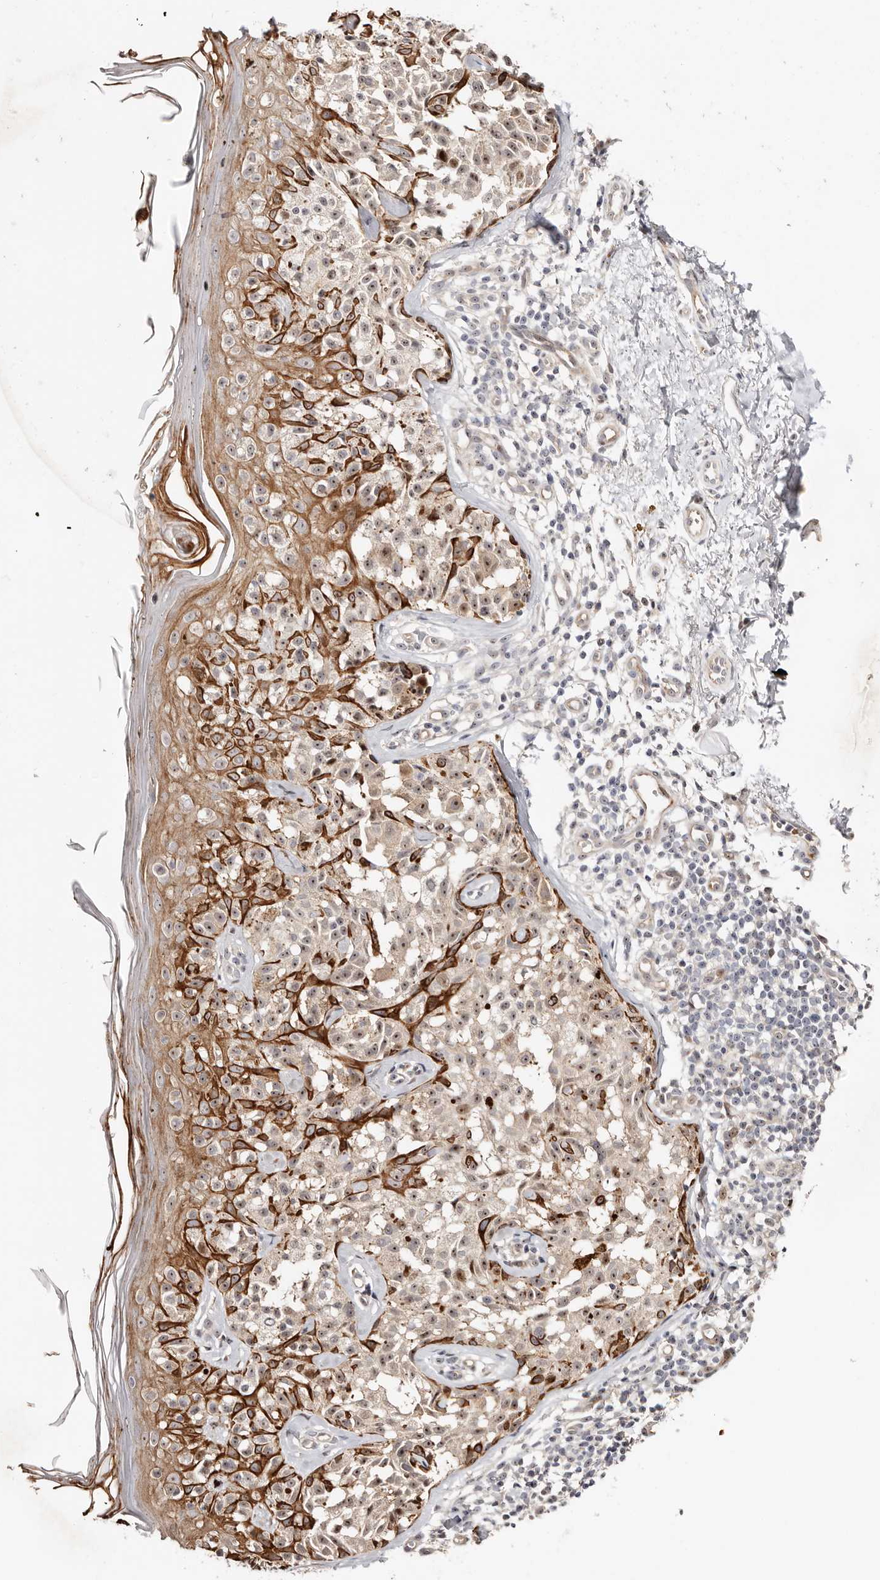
{"staining": {"intensity": "weak", "quantity": "25%-75%", "location": "cytoplasmic/membranous,nuclear"}, "tissue": "melanoma", "cell_type": "Tumor cells", "image_type": "cancer", "snomed": [{"axis": "morphology", "description": "Malignant melanoma, NOS"}, {"axis": "topography", "description": "Skin"}], "caption": "Weak cytoplasmic/membranous and nuclear staining is appreciated in approximately 25%-75% of tumor cells in melanoma.", "gene": "ODF2L", "patient": {"sex": "female", "age": 50}}